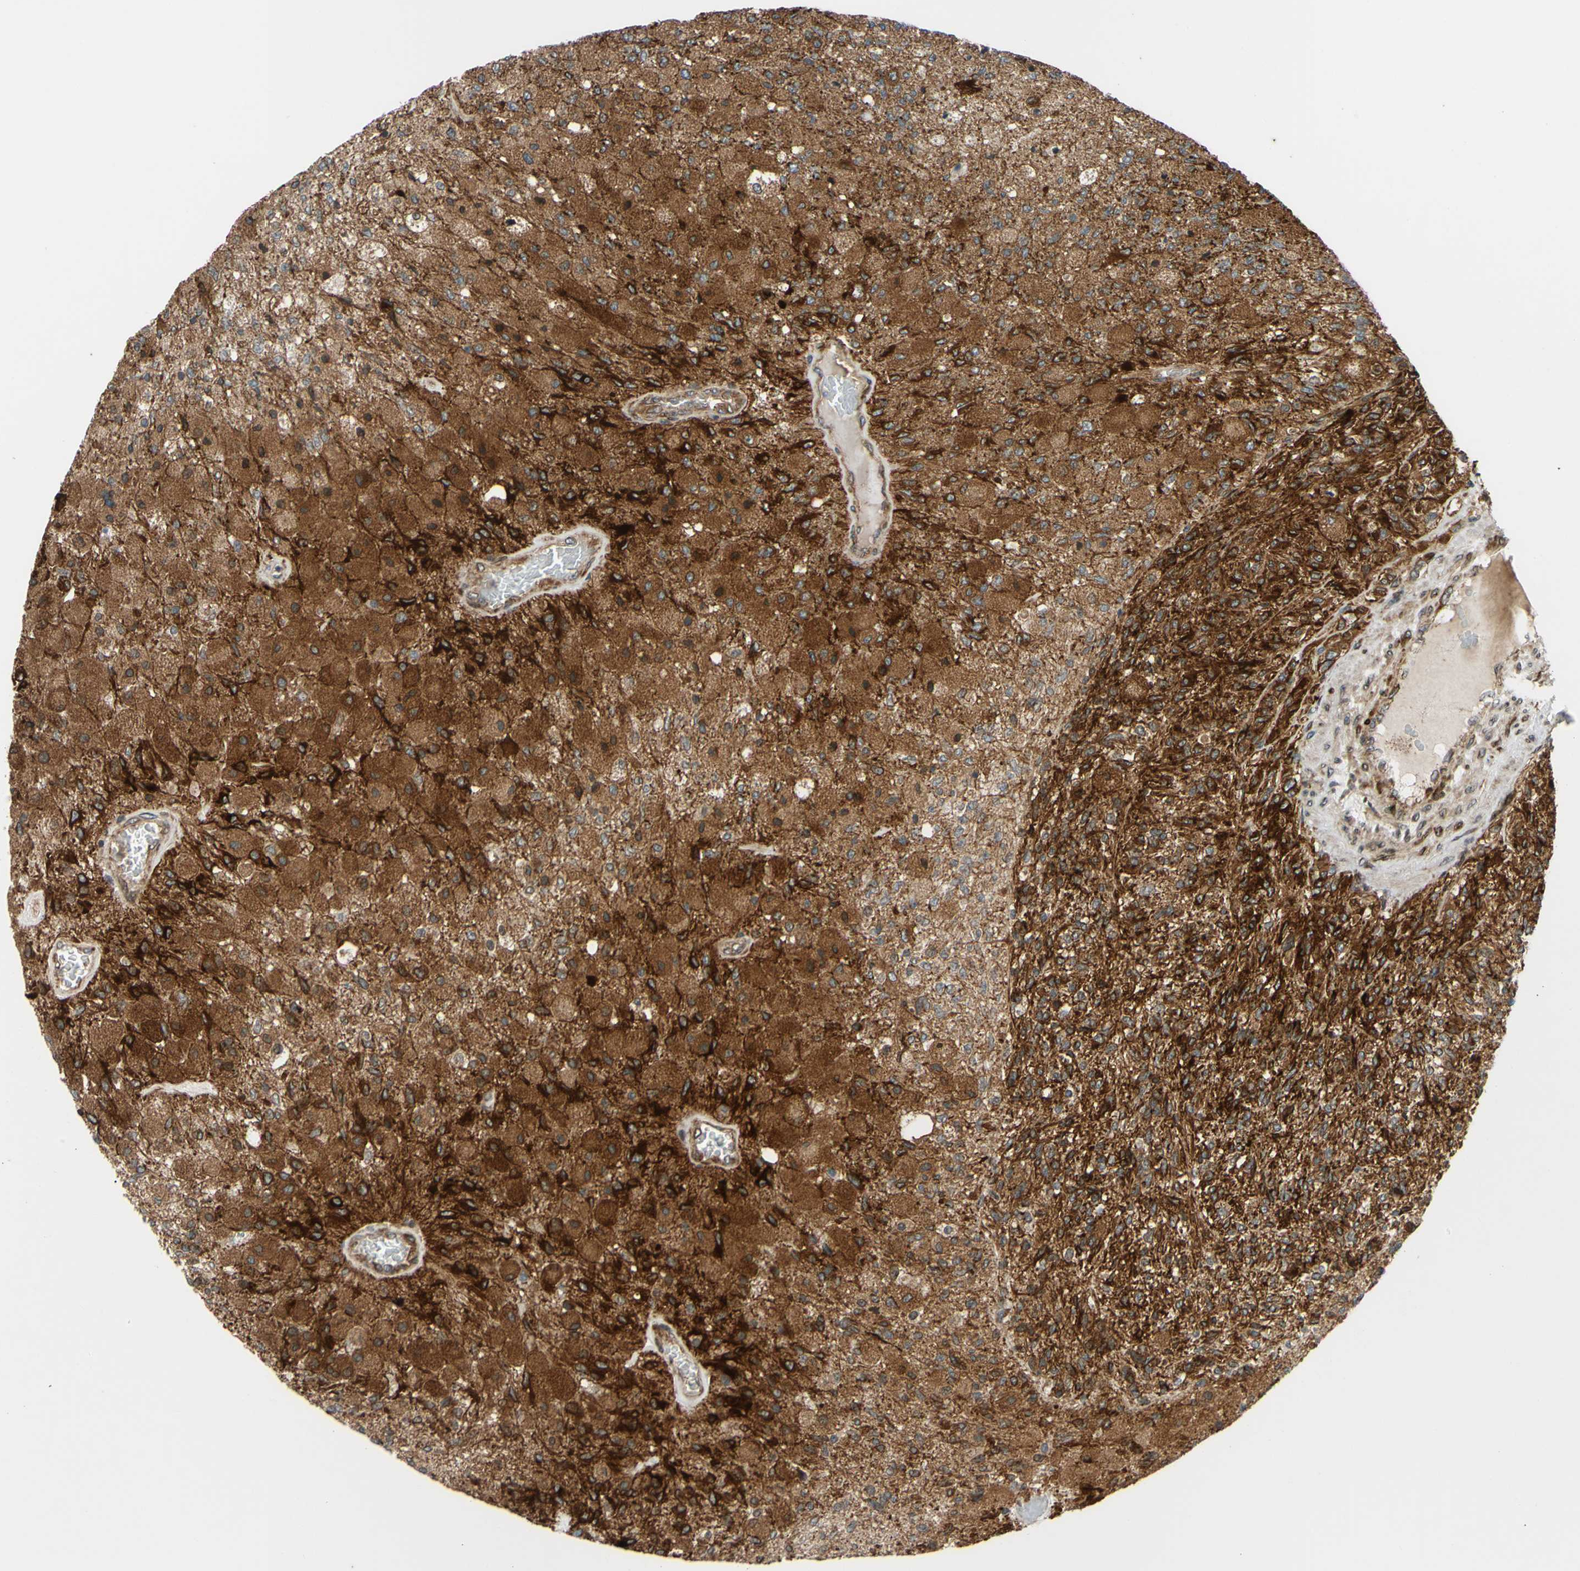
{"staining": {"intensity": "strong", "quantity": ">75%", "location": "cytoplasmic/membranous"}, "tissue": "glioma", "cell_type": "Tumor cells", "image_type": "cancer", "snomed": [{"axis": "morphology", "description": "Normal tissue, NOS"}, {"axis": "morphology", "description": "Glioma, malignant, High grade"}, {"axis": "topography", "description": "Cerebral cortex"}], "caption": "Protein analysis of glioma tissue reveals strong cytoplasmic/membranous expression in approximately >75% of tumor cells.", "gene": "PRAF2", "patient": {"sex": "male", "age": 77}}